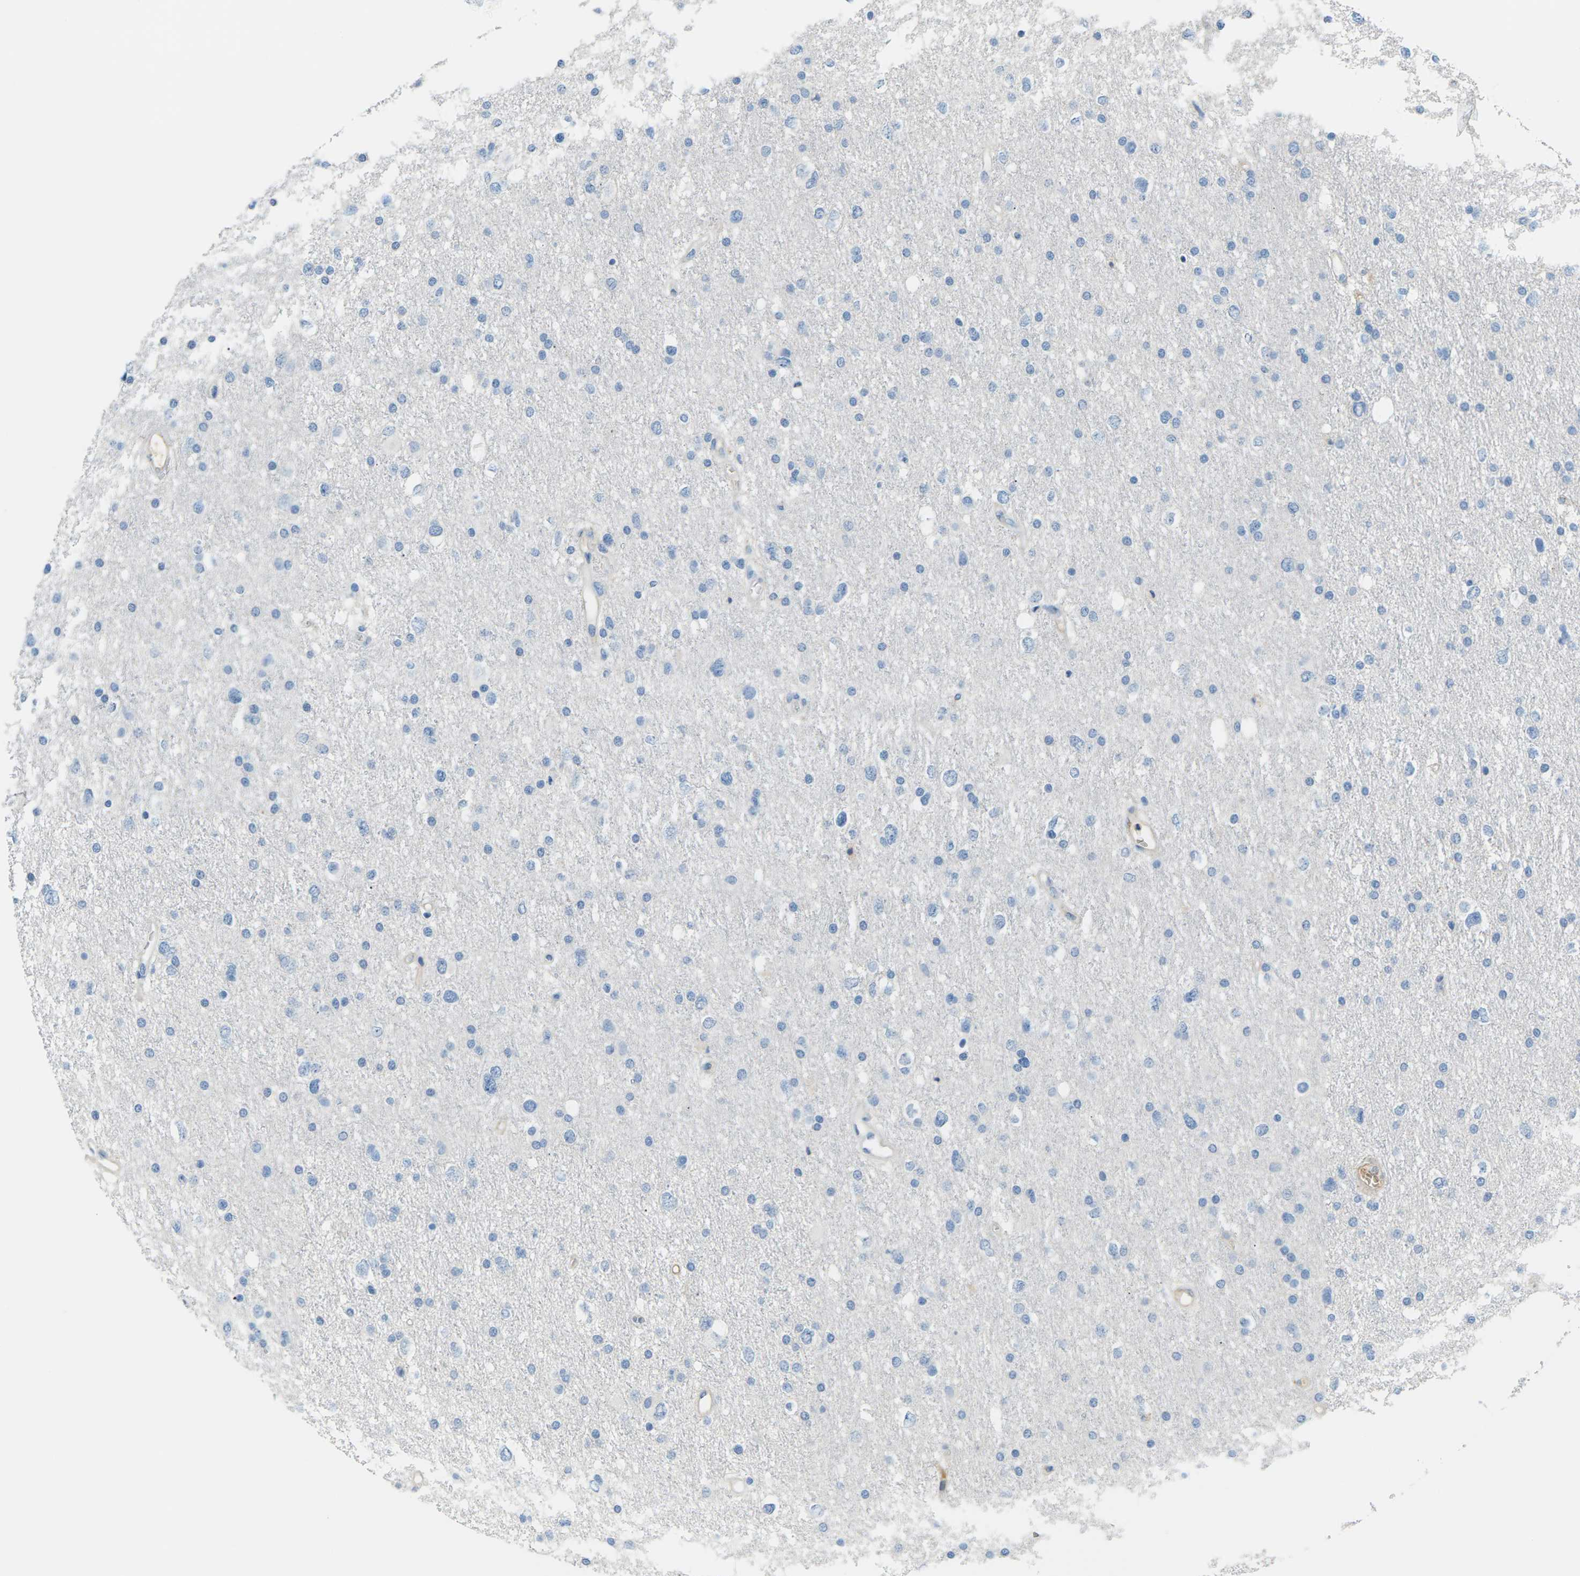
{"staining": {"intensity": "negative", "quantity": "none", "location": "none"}, "tissue": "glioma", "cell_type": "Tumor cells", "image_type": "cancer", "snomed": [{"axis": "morphology", "description": "Glioma, malignant, Low grade"}, {"axis": "topography", "description": "Brain"}], "caption": "This is a micrograph of immunohistochemistry (IHC) staining of glioma, which shows no positivity in tumor cells.", "gene": "CFI", "patient": {"sex": "female", "age": 37}}